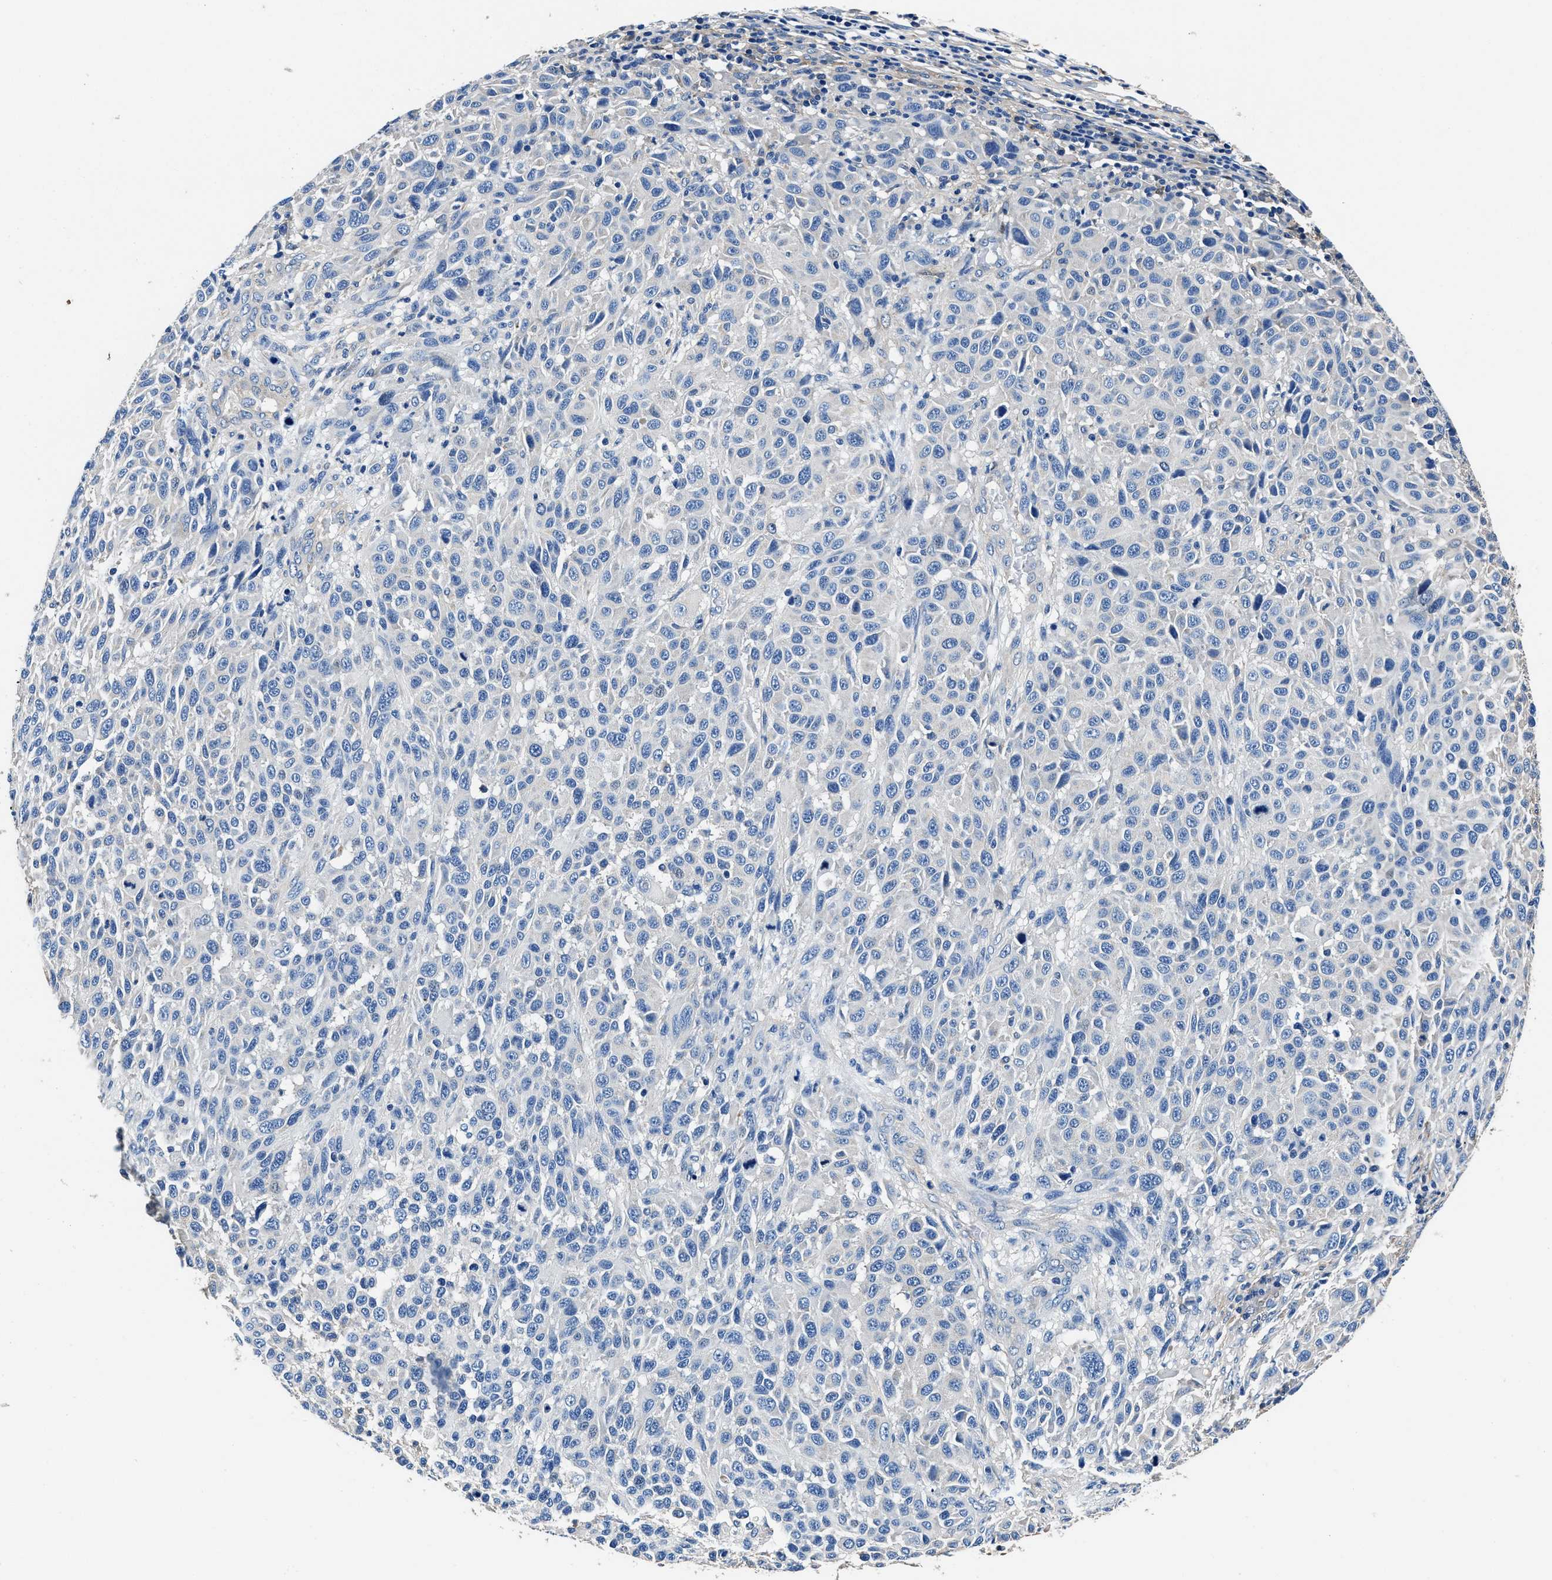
{"staining": {"intensity": "negative", "quantity": "none", "location": "none"}, "tissue": "melanoma", "cell_type": "Tumor cells", "image_type": "cancer", "snomed": [{"axis": "morphology", "description": "Malignant melanoma, Metastatic site"}, {"axis": "topography", "description": "Lymph node"}], "caption": "This is an IHC image of human malignant melanoma (metastatic site). There is no staining in tumor cells.", "gene": "NEU1", "patient": {"sex": "male", "age": 61}}